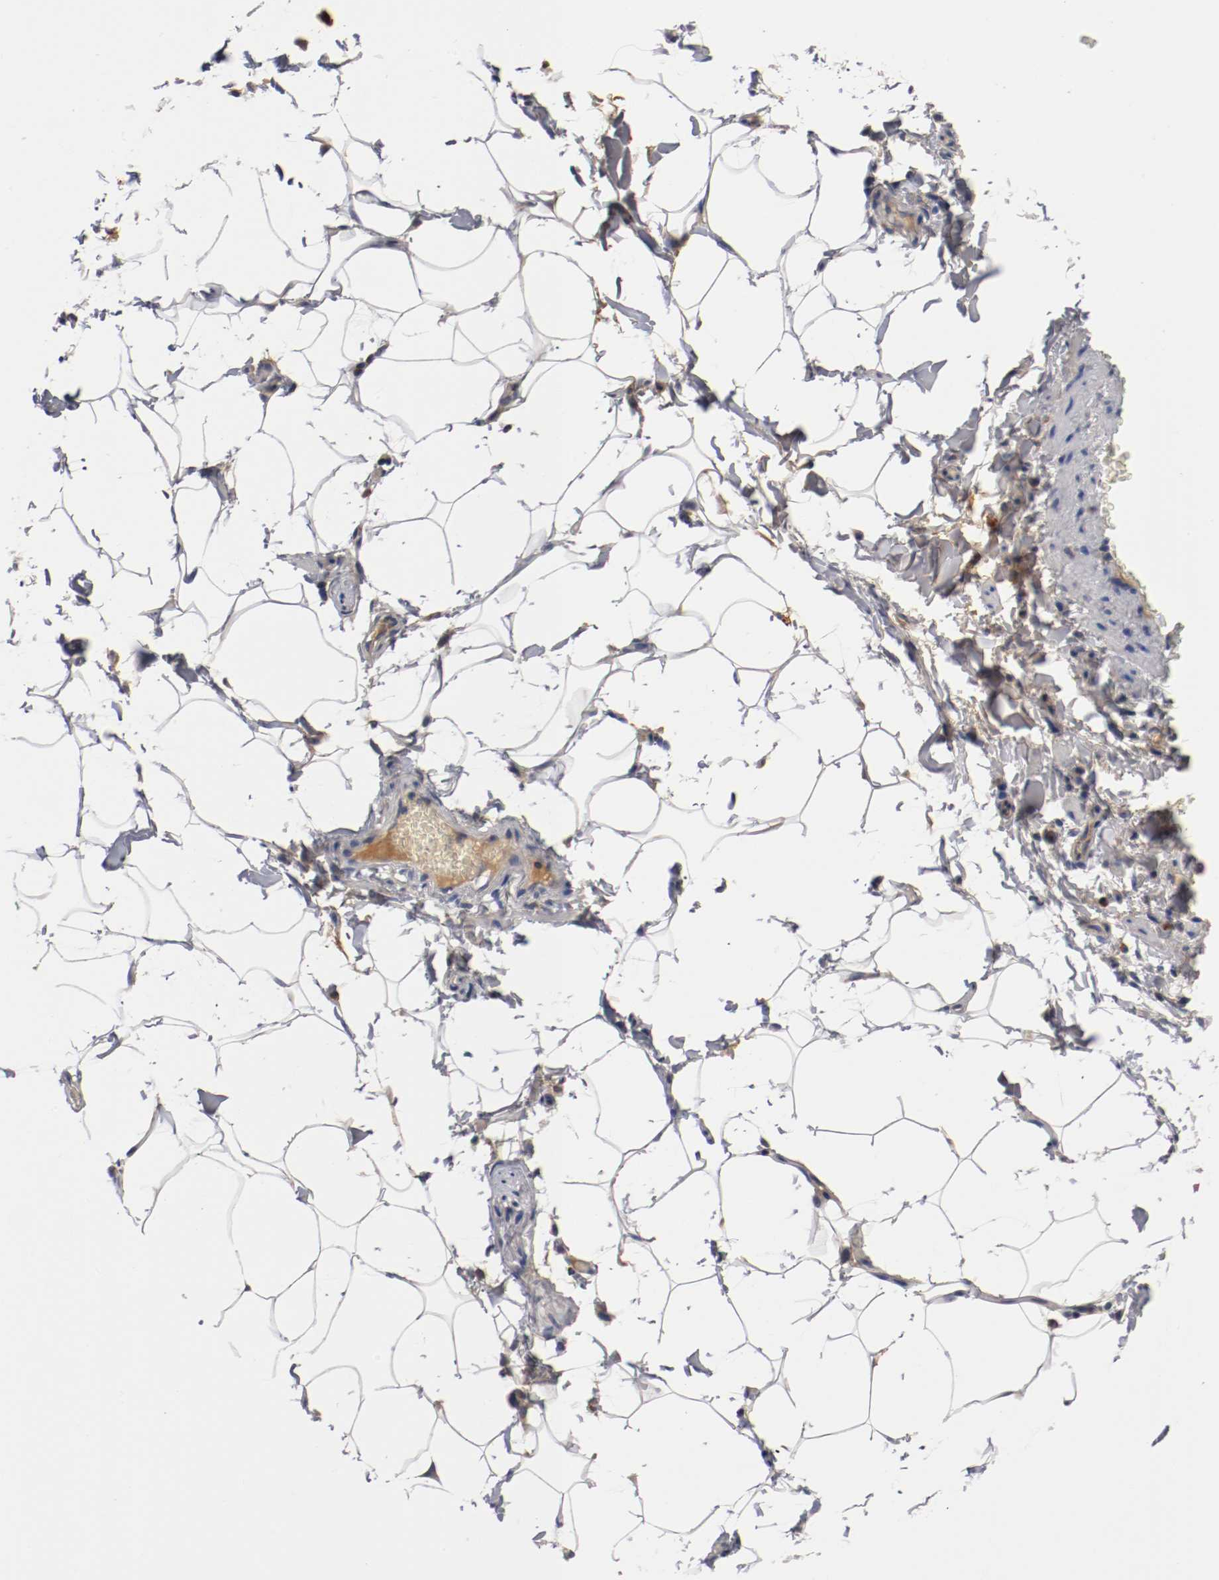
{"staining": {"intensity": "negative", "quantity": "none", "location": "none"}, "tissue": "adipose tissue", "cell_type": "Adipocytes", "image_type": "normal", "snomed": [{"axis": "morphology", "description": "Normal tissue, NOS"}, {"axis": "topography", "description": "Vascular tissue"}], "caption": "The IHC image has no significant positivity in adipocytes of adipose tissue.", "gene": "PCSK6", "patient": {"sex": "male", "age": 41}}